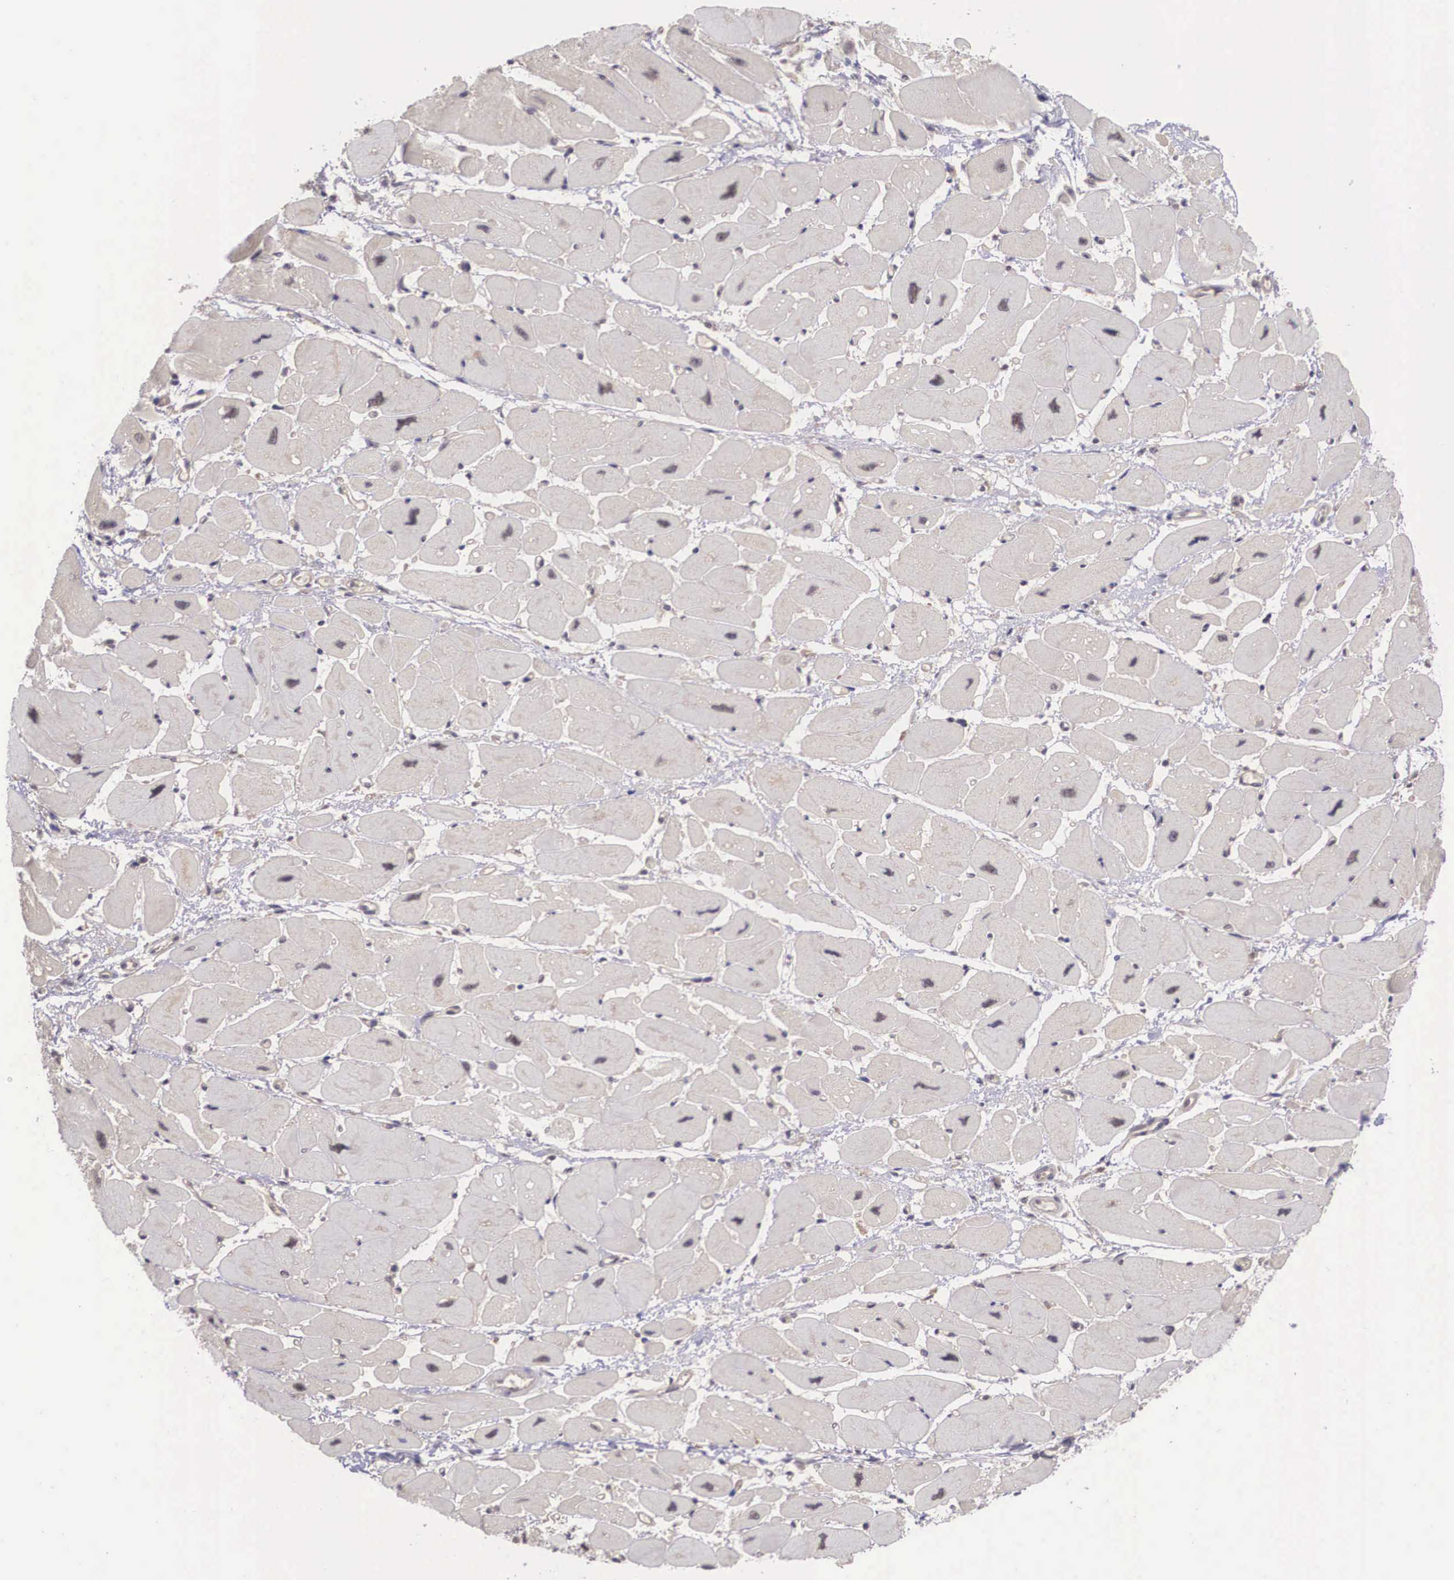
{"staining": {"intensity": "weak", "quantity": "25%-75%", "location": "cytoplasmic/membranous"}, "tissue": "heart muscle", "cell_type": "Cardiomyocytes", "image_type": "normal", "snomed": [{"axis": "morphology", "description": "Normal tissue, NOS"}, {"axis": "topography", "description": "Heart"}], "caption": "Heart muscle stained with DAB (3,3'-diaminobenzidine) immunohistochemistry displays low levels of weak cytoplasmic/membranous staining in about 25%-75% of cardiomyocytes.", "gene": "VASH1", "patient": {"sex": "female", "age": 54}}